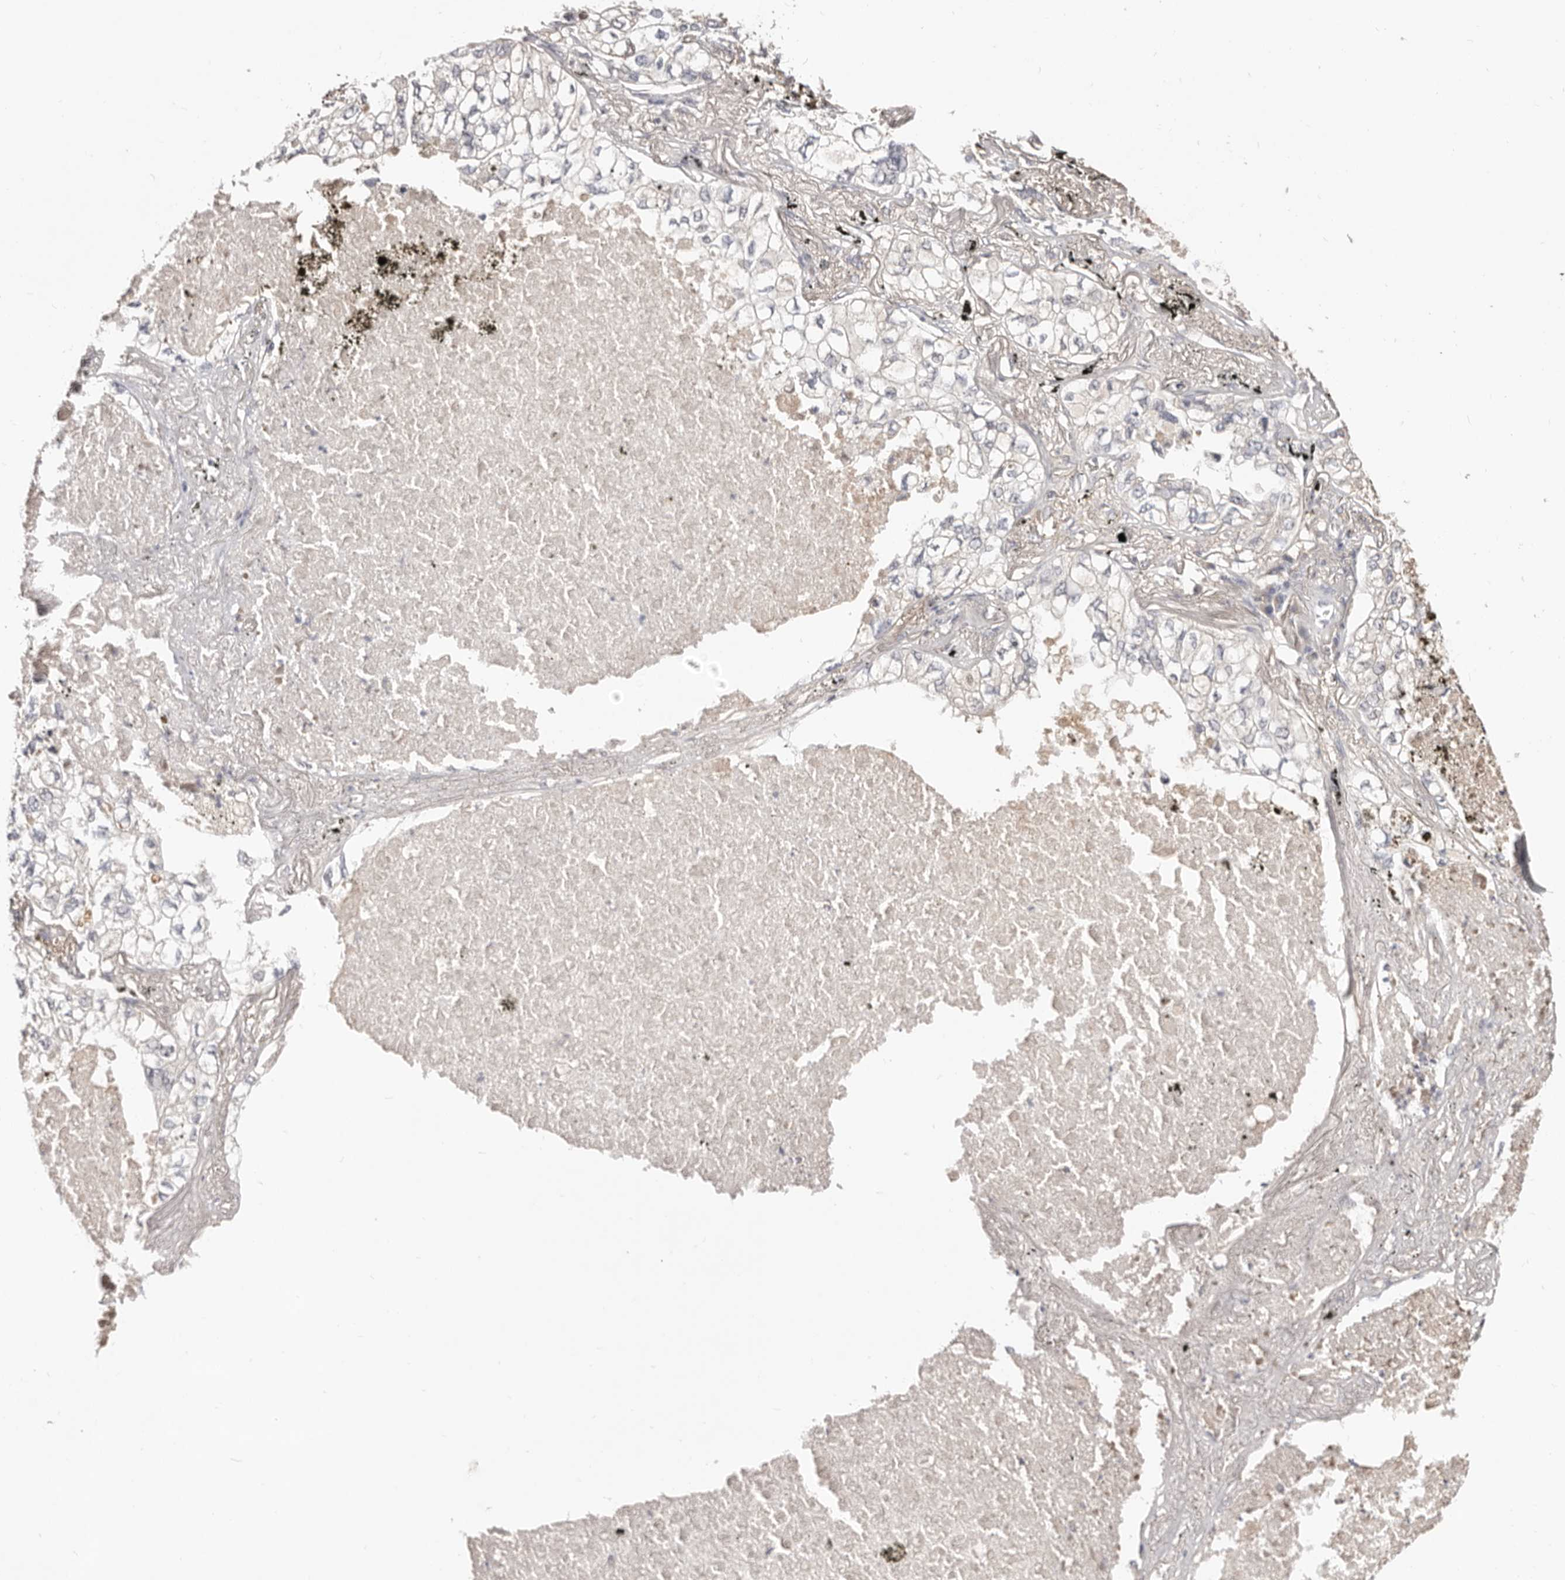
{"staining": {"intensity": "negative", "quantity": "none", "location": "none"}, "tissue": "lung cancer", "cell_type": "Tumor cells", "image_type": "cancer", "snomed": [{"axis": "morphology", "description": "Adenocarcinoma, NOS"}, {"axis": "topography", "description": "Lung"}], "caption": "Immunohistochemical staining of human adenocarcinoma (lung) displays no significant positivity in tumor cells.", "gene": "TSPAN13", "patient": {"sex": "male", "age": 65}}